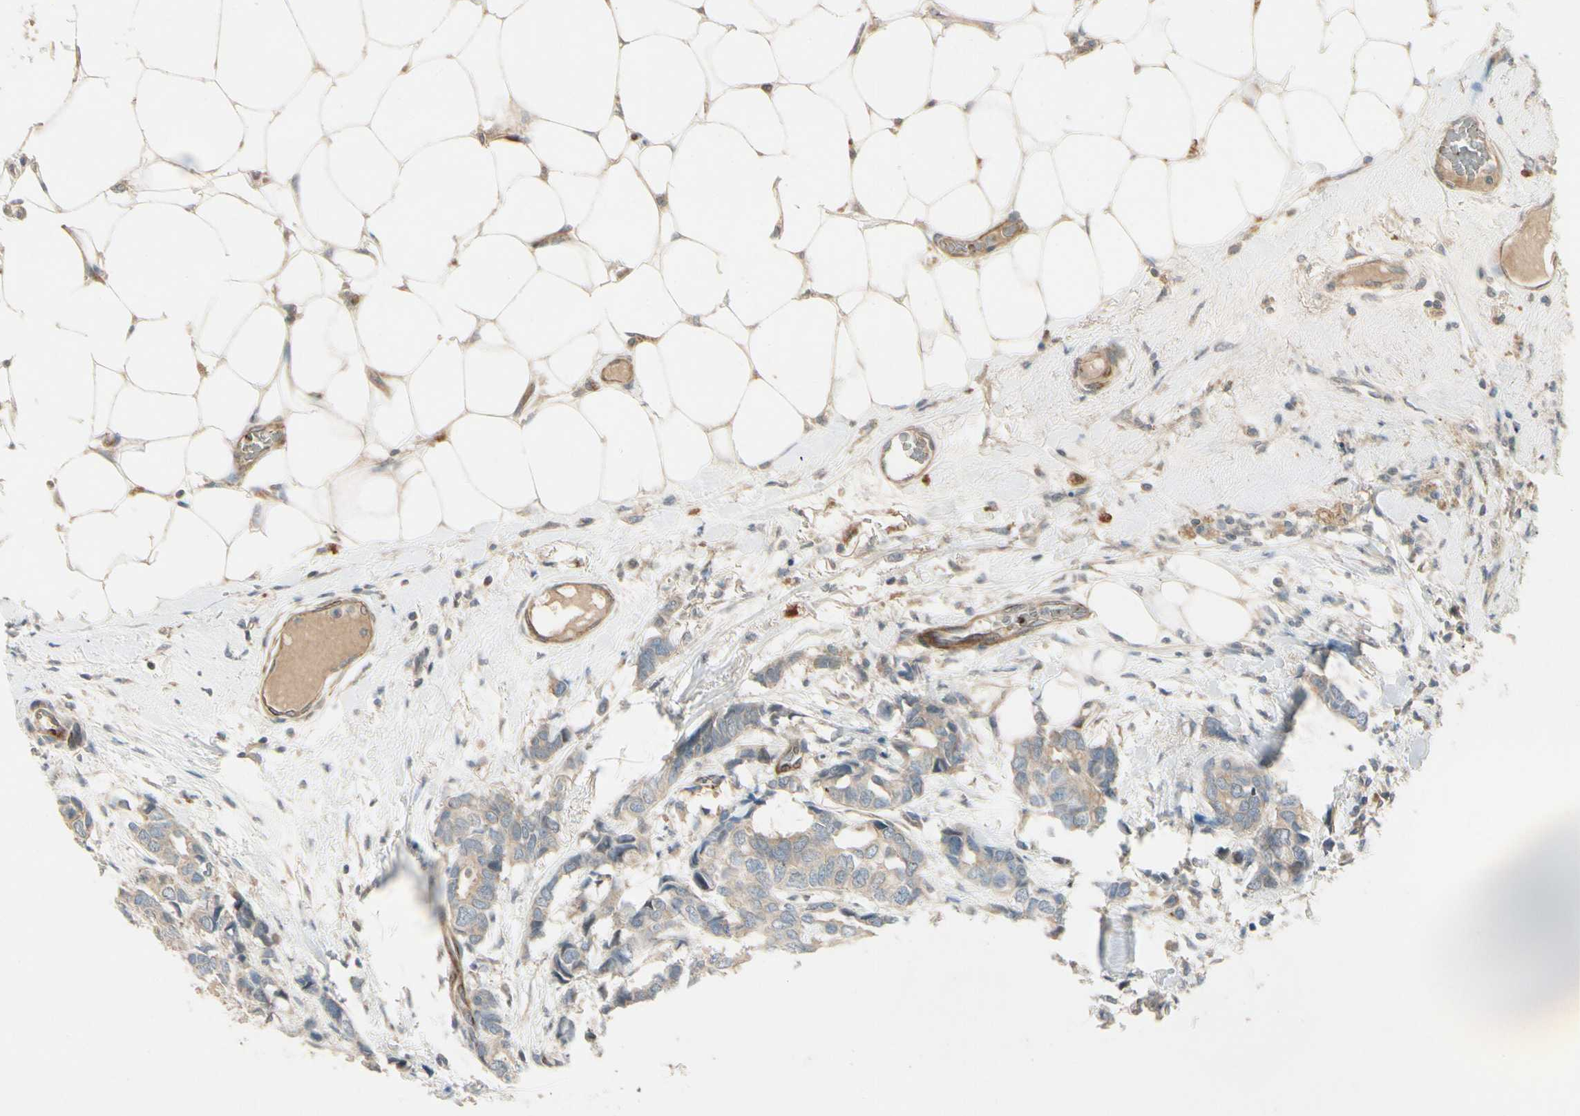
{"staining": {"intensity": "weak", "quantity": ">75%", "location": "cytoplasmic/membranous"}, "tissue": "breast cancer", "cell_type": "Tumor cells", "image_type": "cancer", "snomed": [{"axis": "morphology", "description": "Duct carcinoma"}, {"axis": "topography", "description": "Breast"}], "caption": "Breast cancer (intraductal carcinoma) was stained to show a protein in brown. There is low levels of weak cytoplasmic/membranous expression in about >75% of tumor cells.", "gene": "PPP3CB", "patient": {"sex": "female", "age": 87}}